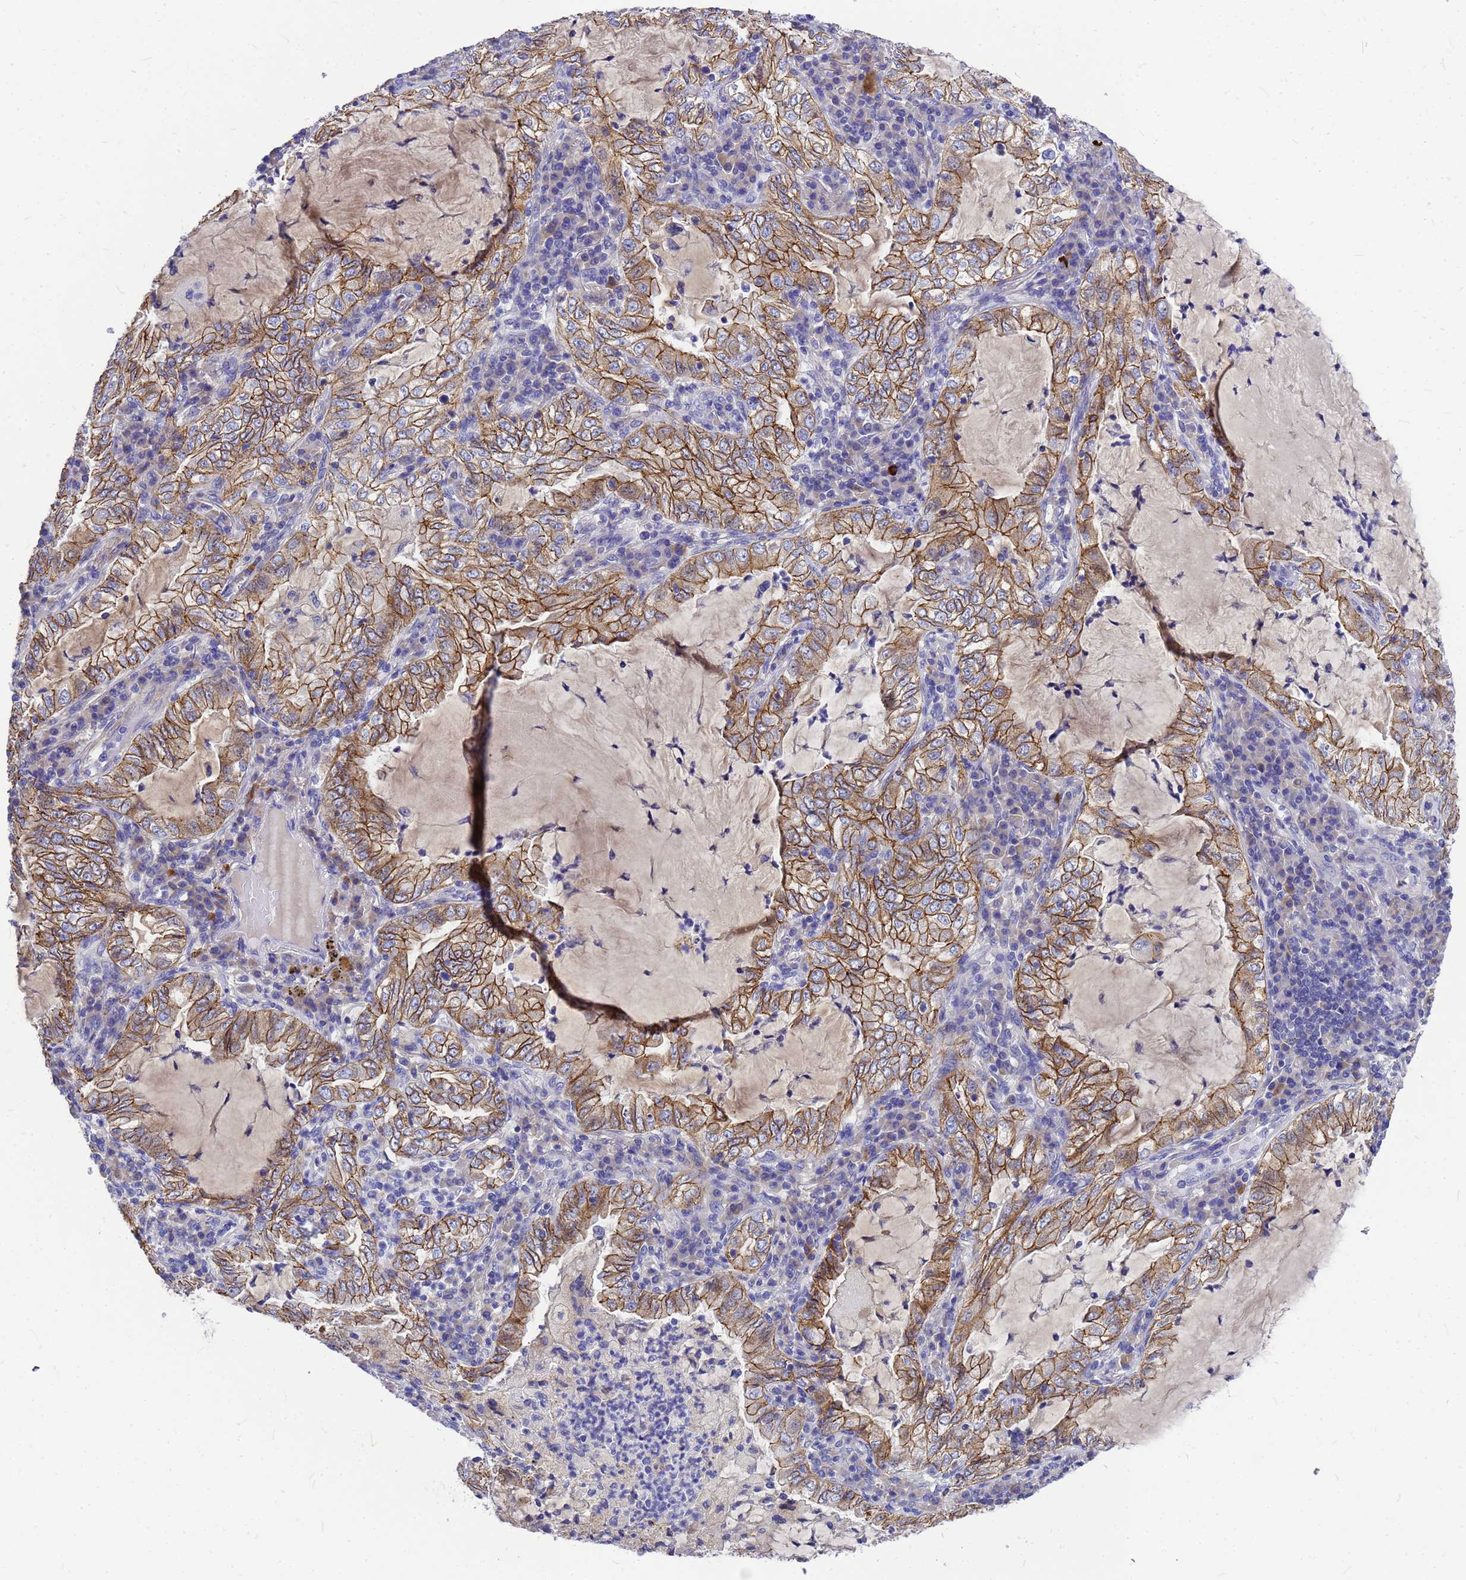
{"staining": {"intensity": "moderate", "quantity": ">75%", "location": "cytoplasmic/membranous"}, "tissue": "lung cancer", "cell_type": "Tumor cells", "image_type": "cancer", "snomed": [{"axis": "morphology", "description": "Adenocarcinoma, NOS"}, {"axis": "topography", "description": "Lung"}], "caption": "Lung adenocarcinoma stained with a protein marker reveals moderate staining in tumor cells.", "gene": "FBXW5", "patient": {"sex": "female", "age": 73}}